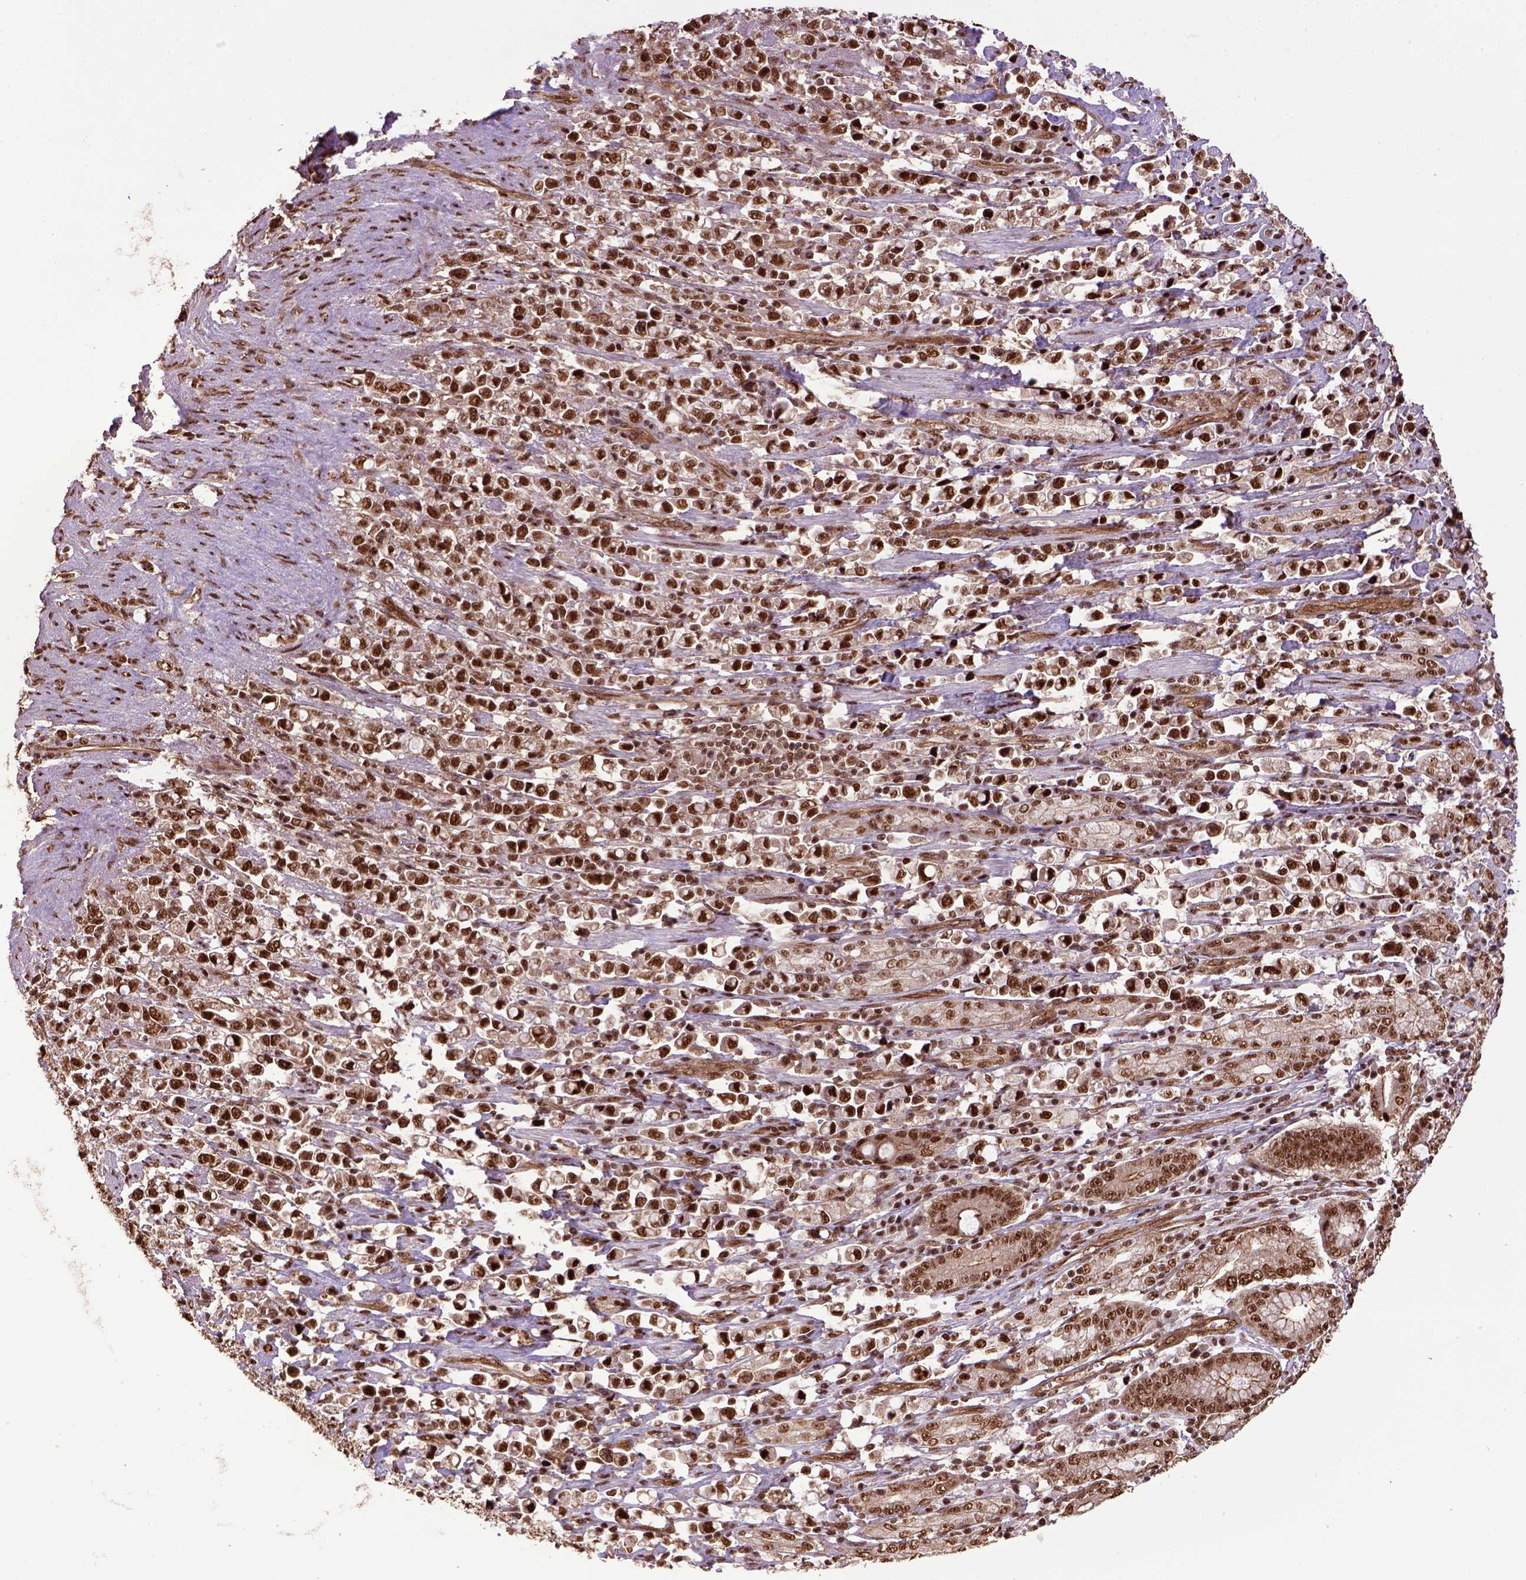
{"staining": {"intensity": "strong", "quantity": ">75%", "location": "nuclear"}, "tissue": "stomach cancer", "cell_type": "Tumor cells", "image_type": "cancer", "snomed": [{"axis": "morphology", "description": "Adenocarcinoma, NOS"}, {"axis": "topography", "description": "Stomach"}], "caption": "Stomach cancer stained for a protein (brown) shows strong nuclear positive expression in approximately >75% of tumor cells.", "gene": "PPIG", "patient": {"sex": "male", "age": 63}}